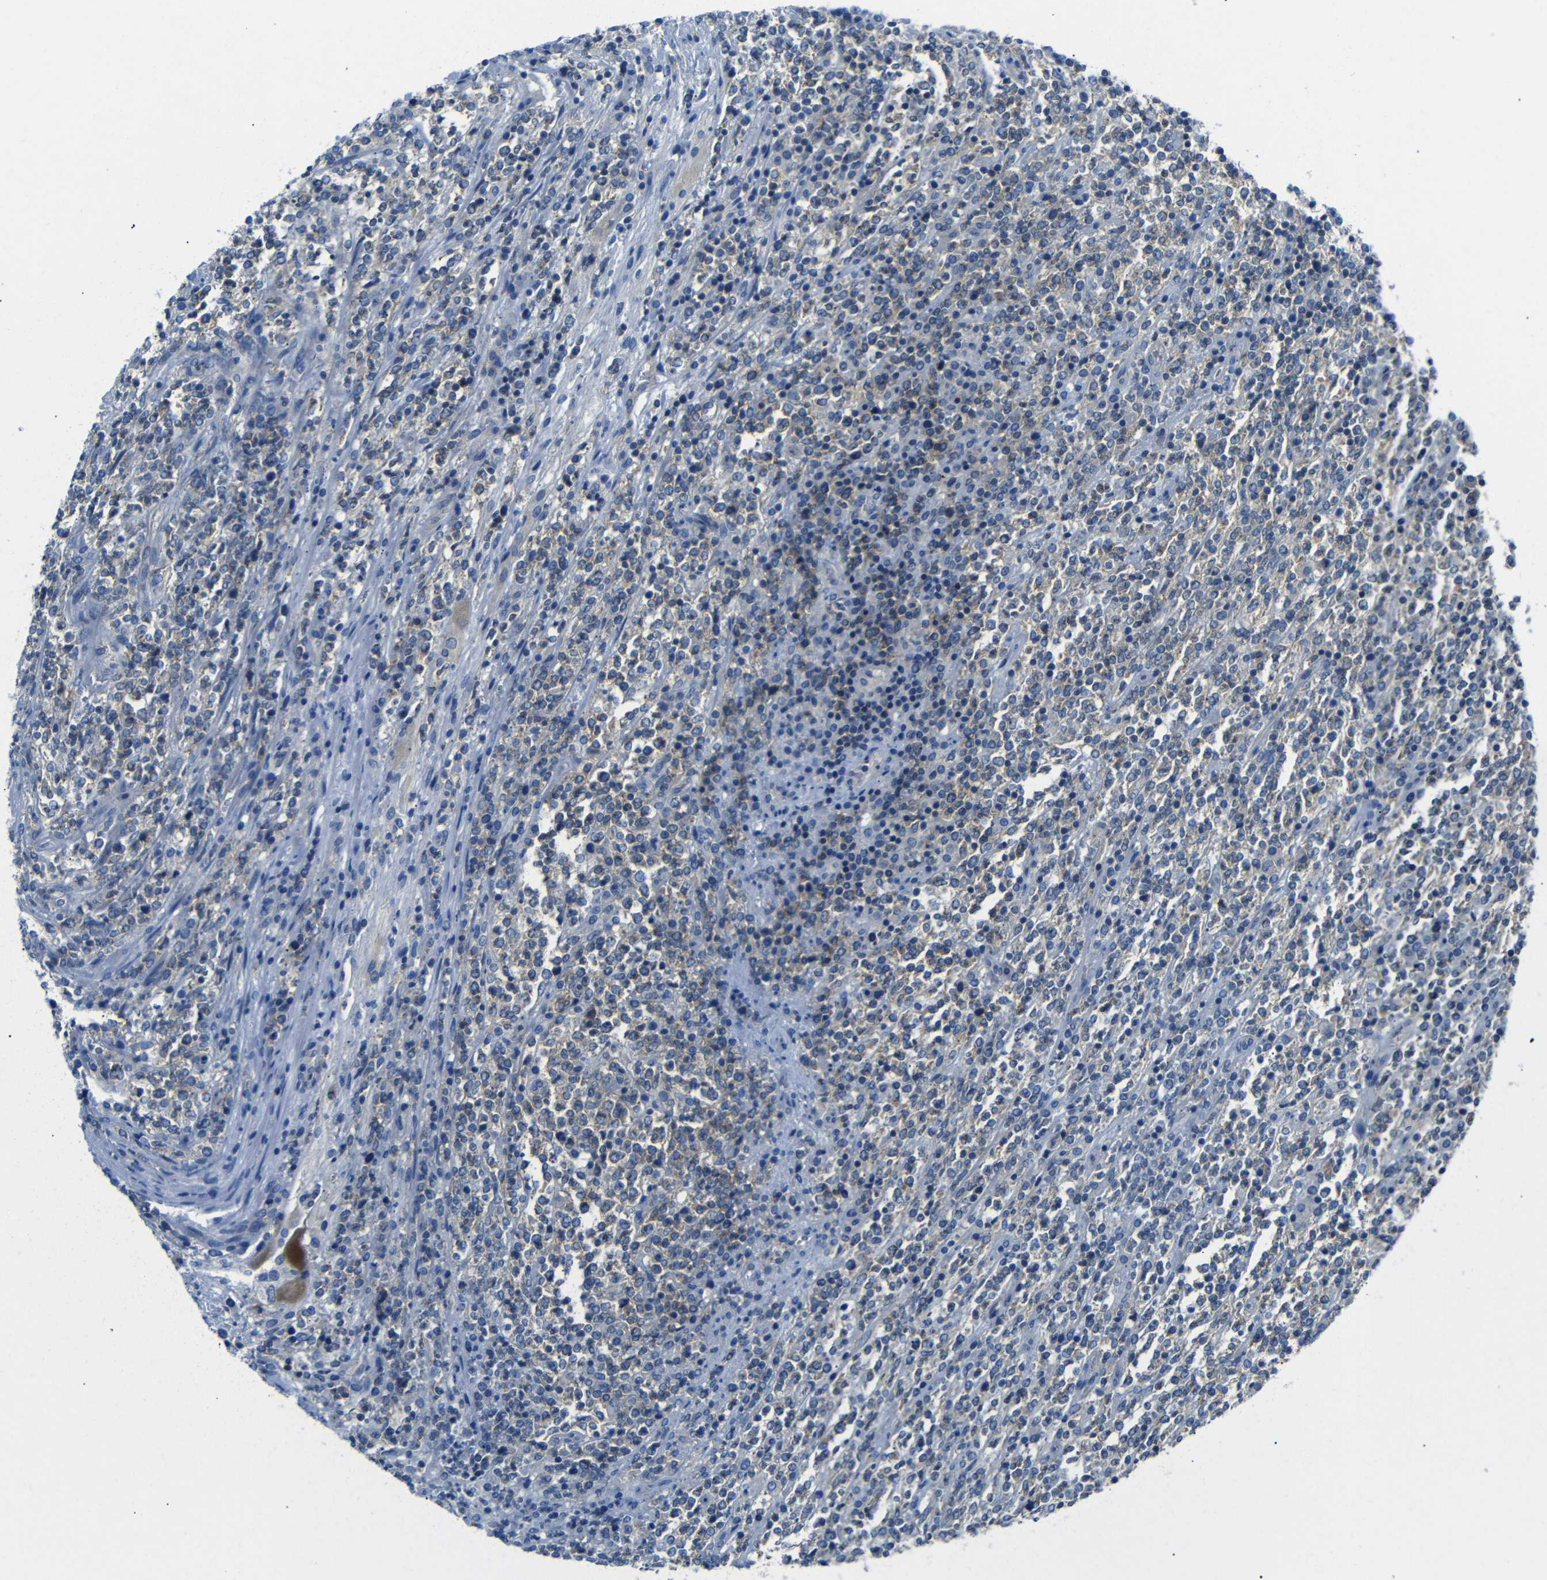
{"staining": {"intensity": "weak", "quantity": ">75%", "location": "cytoplasmic/membranous"}, "tissue": "lymphoma", "cell_type": "Tumor cells", "image_type": "cancer", "snomed": [{"axis": "morphology", "description": "Malignant lymphoma, non-Hodgkin's type, High grade"}, {"axis": "topography", "description": "Soft tissue"}], "caption": "Protein staining shows weak cytoplasmic/membranous positivity in approximately >75% of tumor cells in lymphoma.", "gene": "DCP1A", "patient": {"sex": "male", "age": 18}}